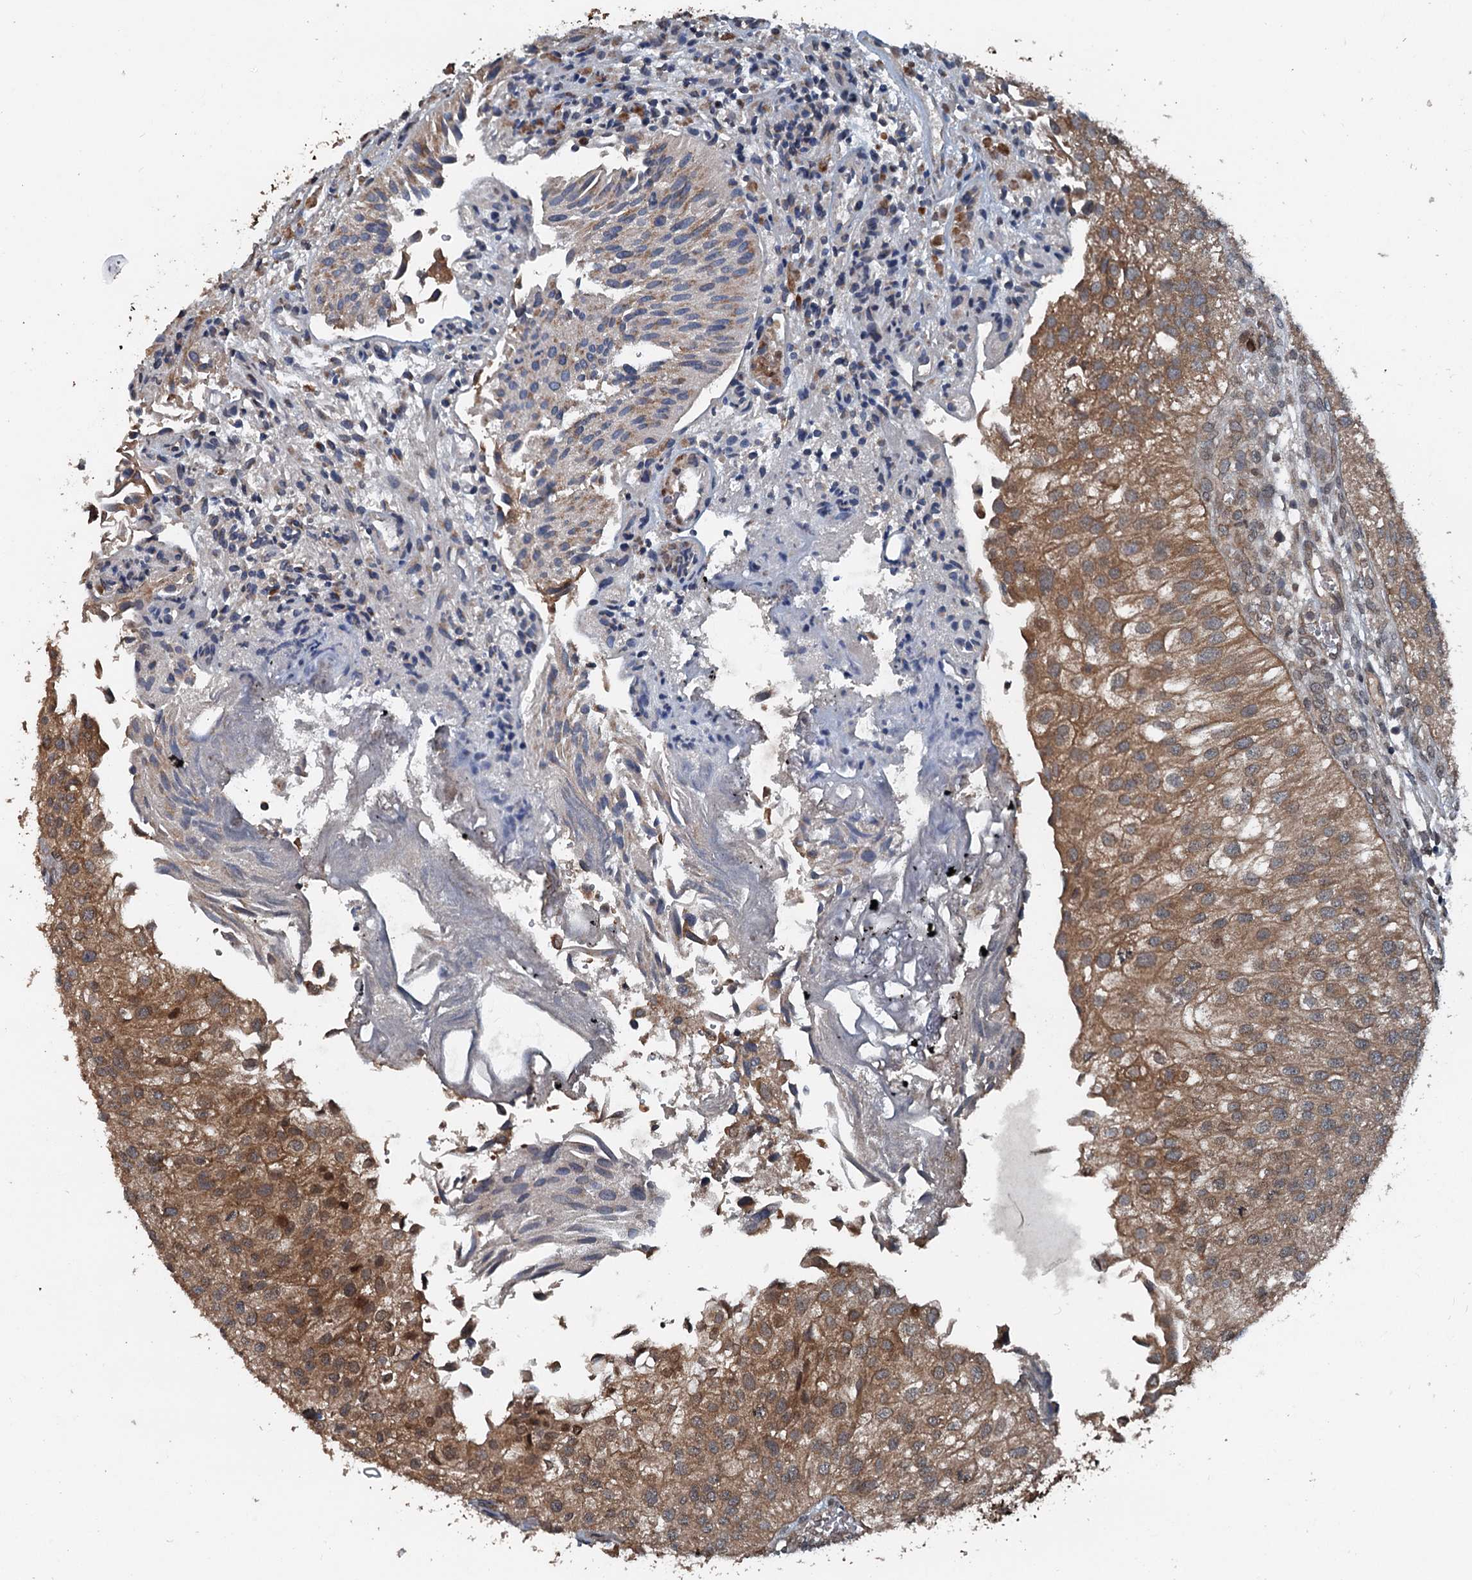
{"staining": {"intensity": "moderate", "quantity": ">75%", "location": "cytoplasmic/membranous"}, "tissue": "urothelial cancer", "cell_type": "Tumor cells", "image_type": "cancer", "snomed": [{"axis": "morphology", "description": "Urothelial carcinoma, Low grade"}, {"axis": "topography", "description": "Urinary bladder"}], "caption": "This histopathology image demonstrates IHC staining of urothelial cancer, with medium moderate cytoplasmic/membranous positivity in approximately >75% of tumor cells.", "gene": "N4BP2L2", "patient": {"sex": "female", "age": 89}}